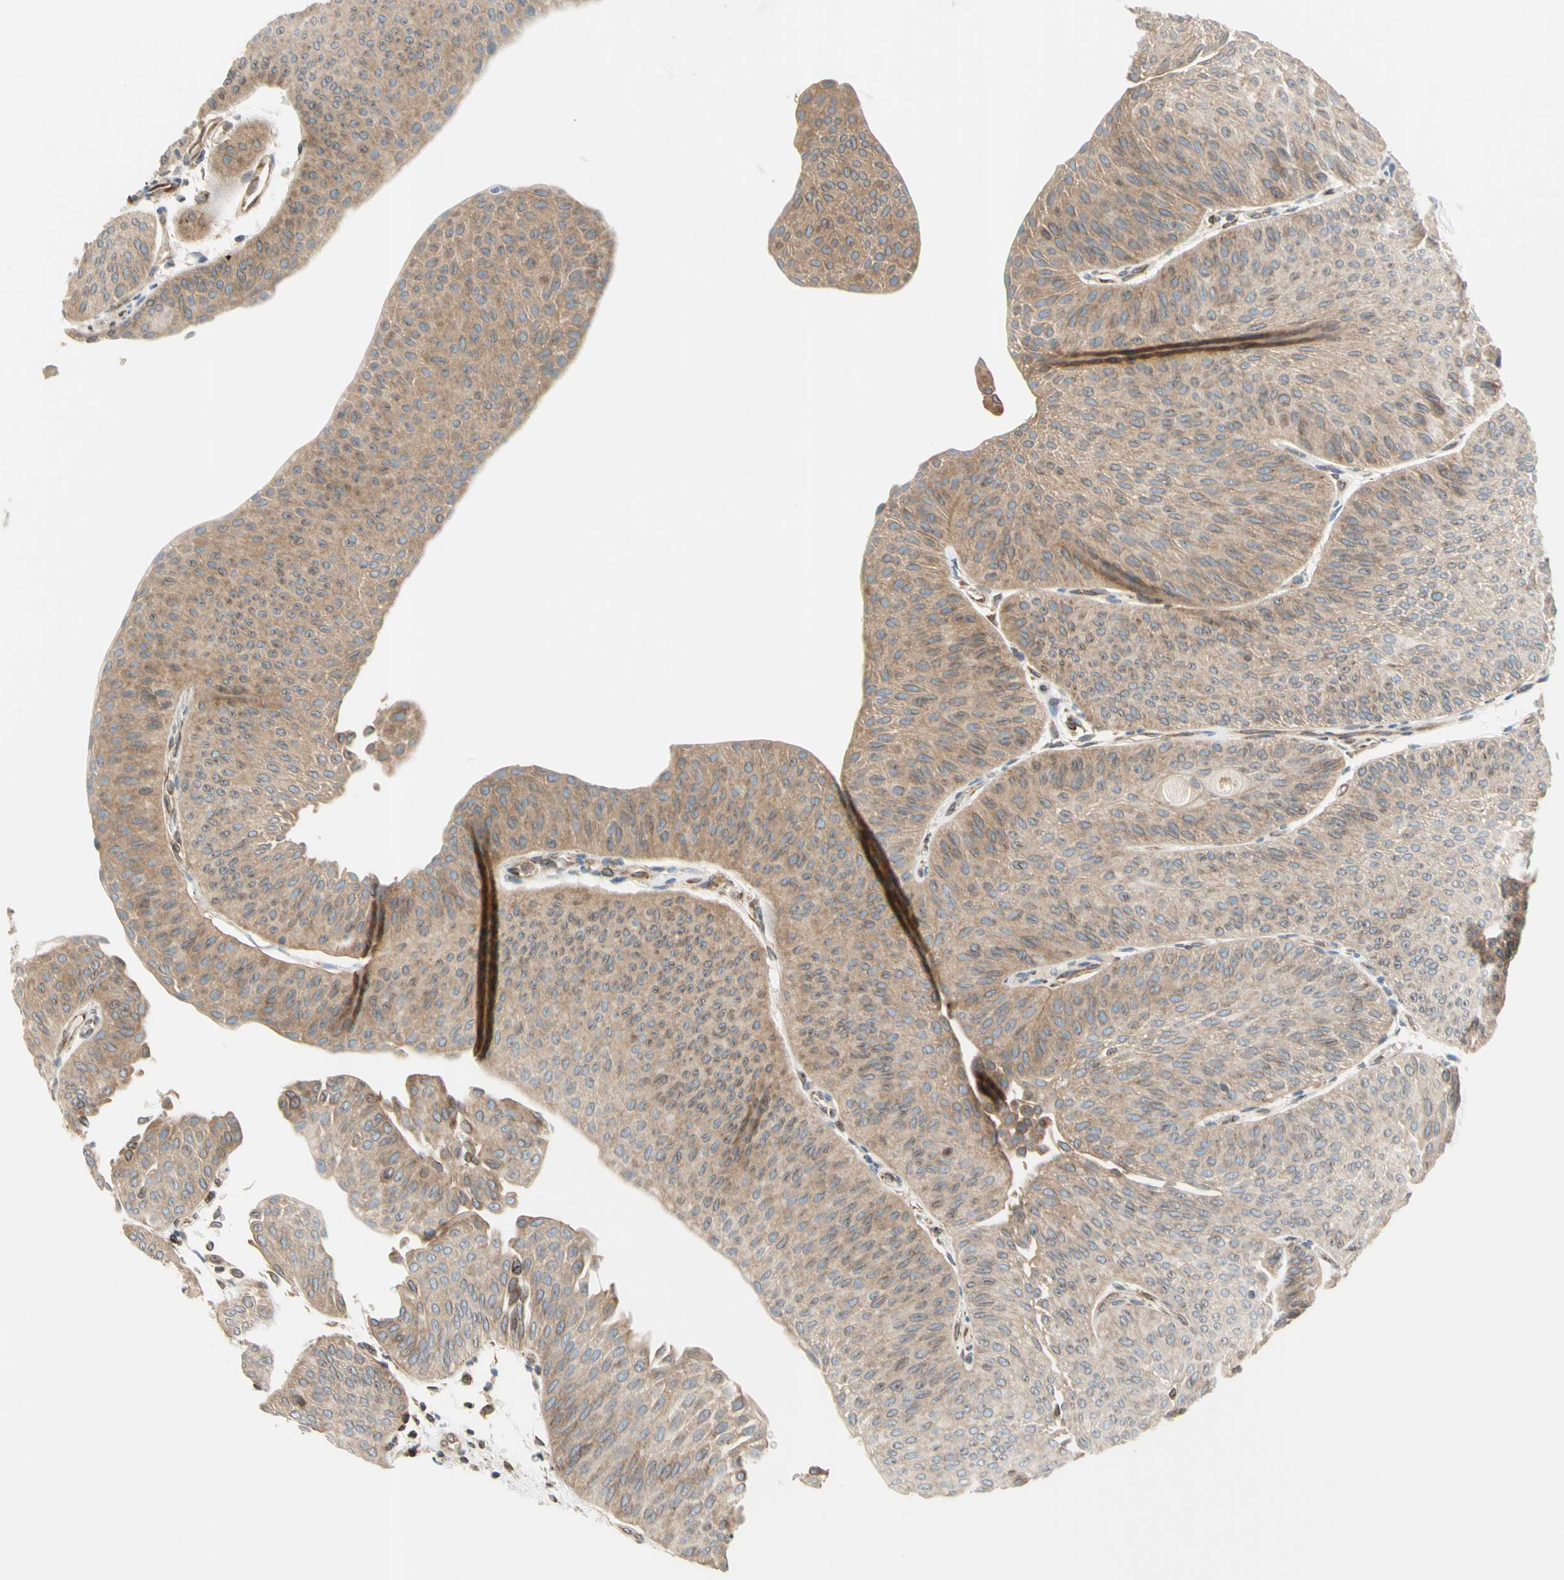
{"staining": {"intensity": "weak", "quantity": ">75%", "location": "cytoplasmic/membranous"}, "tissue": "urothelial cancer", "cell_type": "Tumor cells", "image_type": "cancer", "snomed": [{"axis": "morphology", "description": "Urothelial carcinoma, Low grade"}, {"axis": "topography", "description": "Urinary bladder"}], "caption": "Immunohistochemical staining of urothelial cancer demonstrates low levels of weak cytoplasmic/membranous protein positivity in about >75% of tumor cells.", "gene": "TRAF2", "patient": {"sex": "female", "age": 60}}